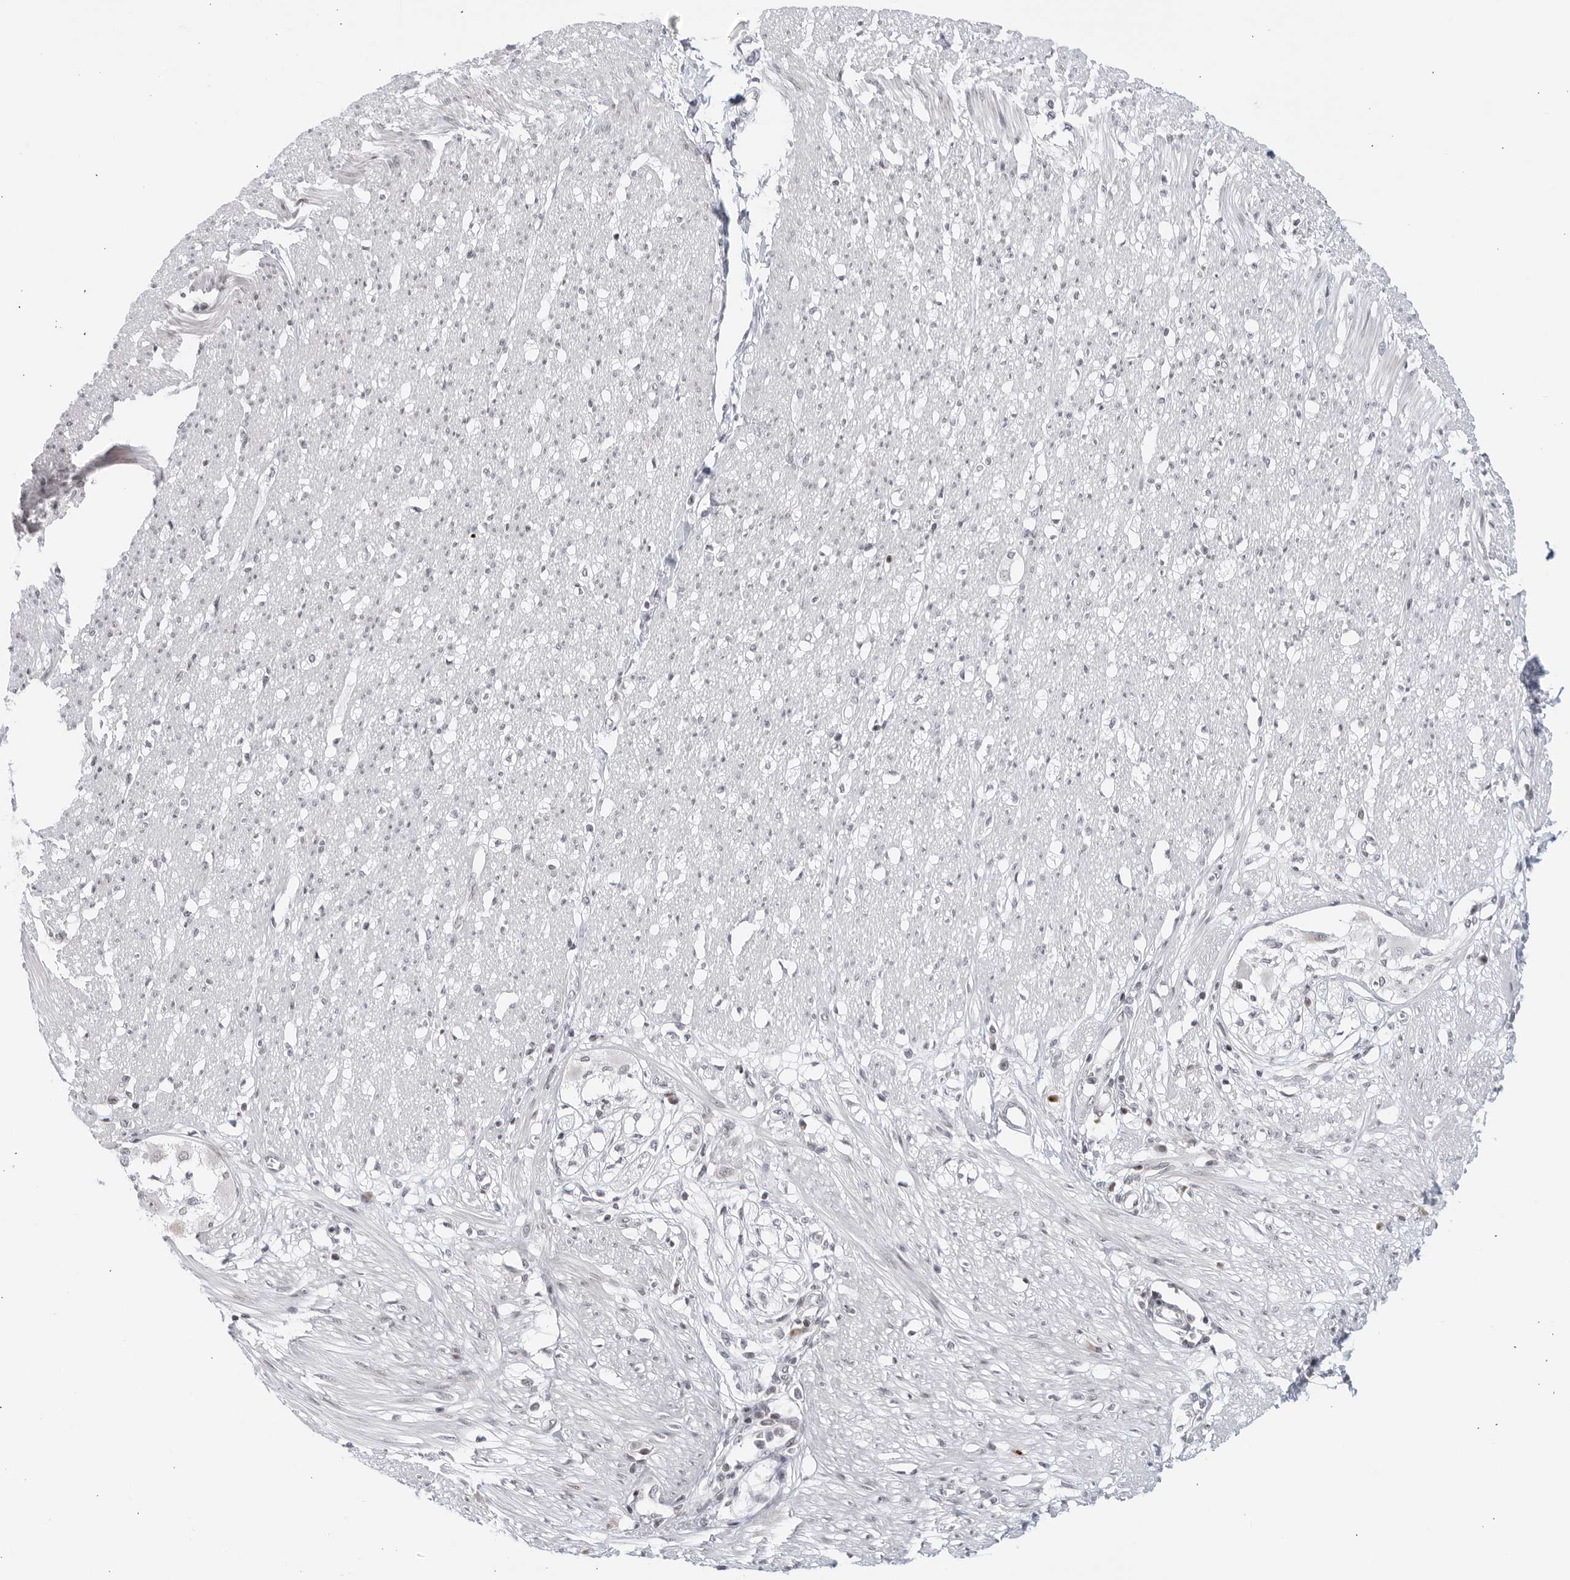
{"staining": {"intensity": "moderate", "quantity": "<25%", "location": "cytoplasmic/membranous,nuclear"}, "tissue": "smooth muscle", "cell_type": "Smooth muscle cells", "image_type": "normal", "snomed": [{"axis": "morphology", "description": "Normal tissue, NOS"}, {"axis": "morphology", "description": "Adenocarcinoma, NOS"}, {"axis": "topography", "description": "Colon"}, {"axis": "topography", "description": "Peripheral nerve tissue"}], "caption": "Smooth muscle cells demonstrate low levels of moderate cytoplasmic/membranous,nuclear expression in approximately <25% of cells in normal human smooth muscle.", "gene": "RAB11FIP3", "patient": {"sex": "male", "age": 14}}